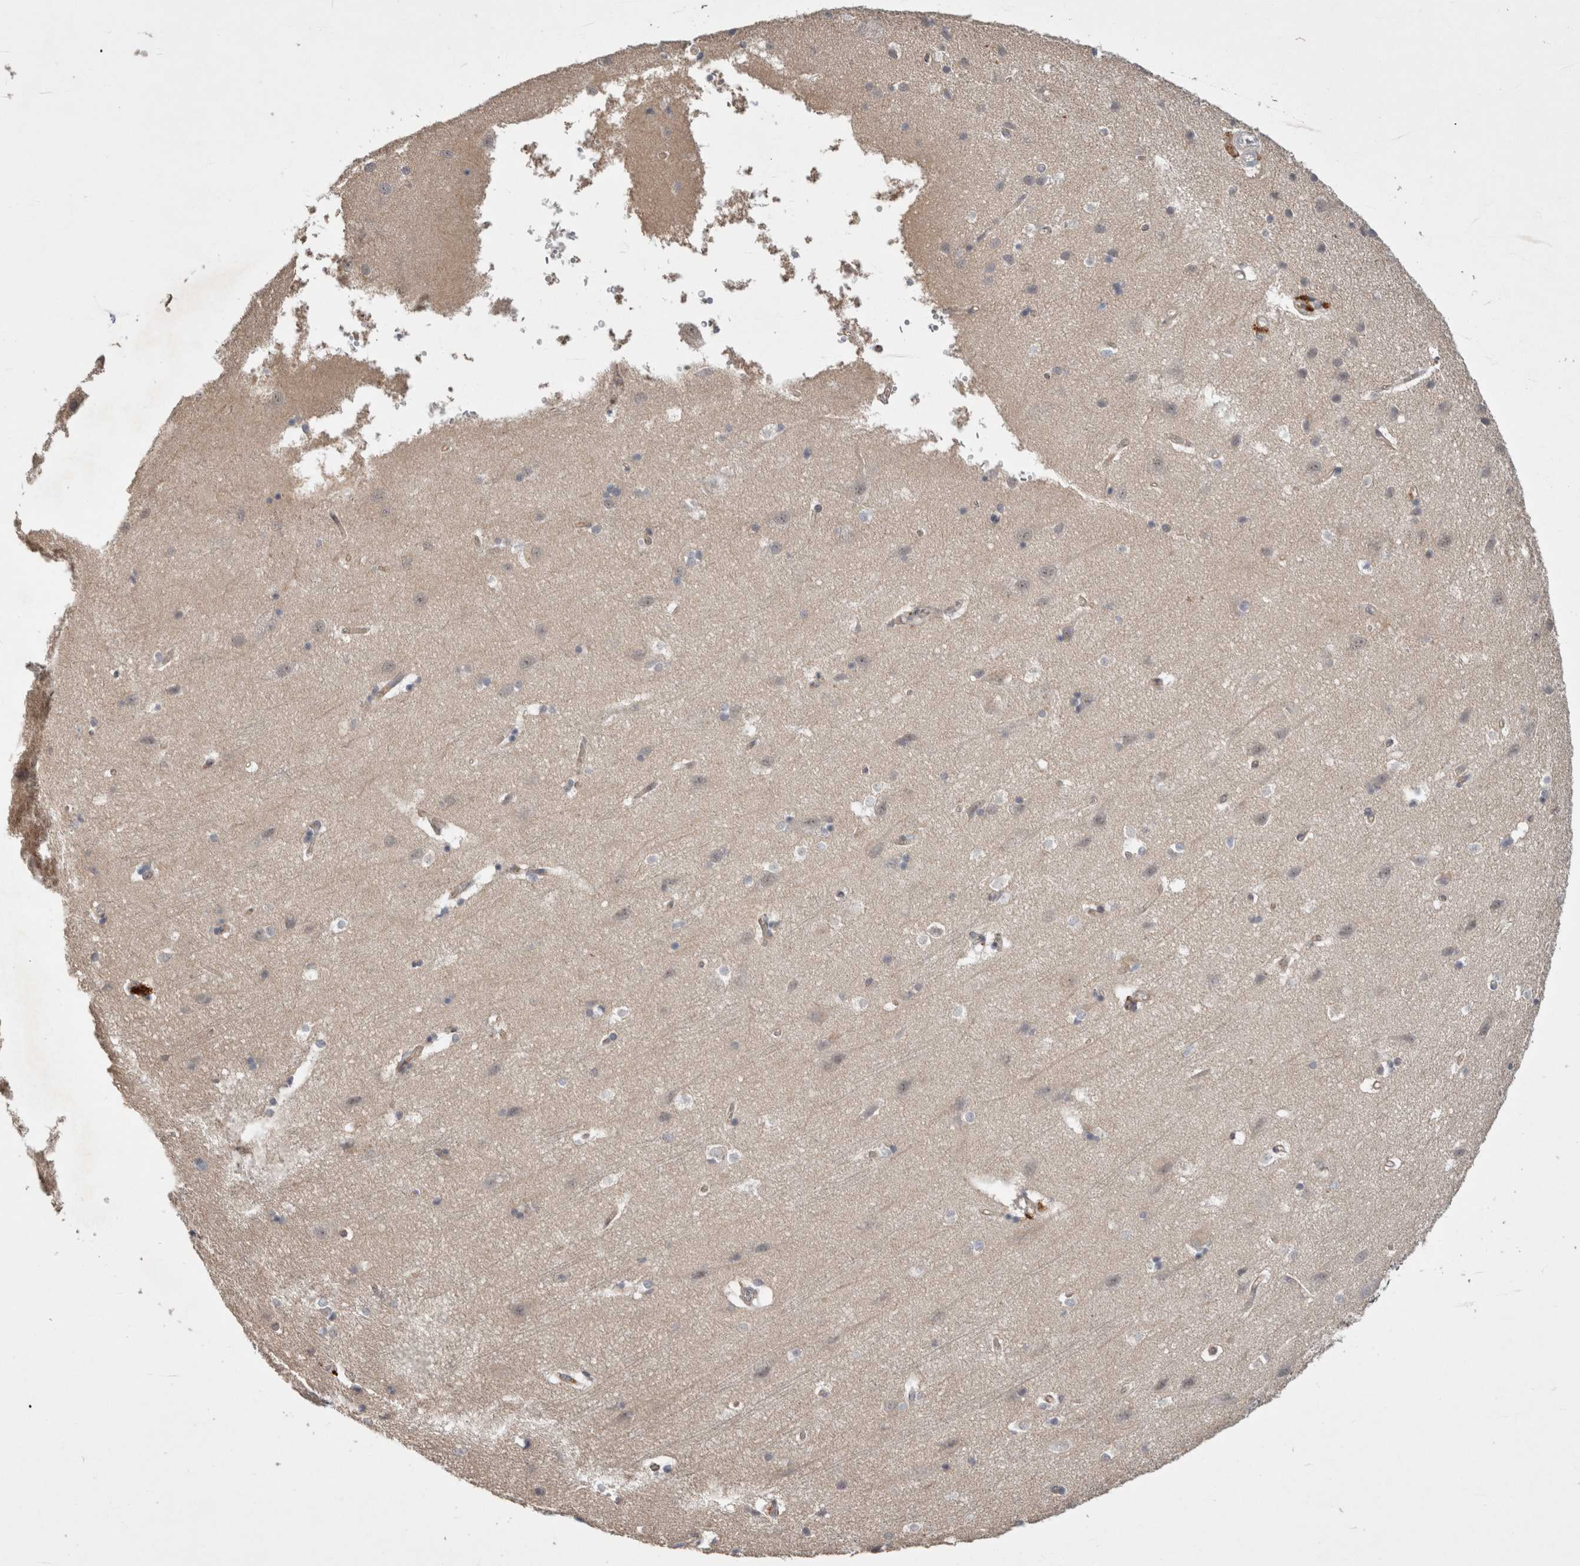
{"staining": {"intensity": "weak", "quantity": ">75%", "location": "cytoplasmic/membranous"}, "tissue": "cerebral cortex", "cell_type": "Endothelial cells", "image_type": "normal", "snomed": [{"axis": "morphology", "description": "Normal tissue, NOS"}, {"axis": "topography", "description": "Cerebral cortex"}], "caption": "IHC (DAB) staining of benign human cerebral cortex shows weak cytoplasmic/membranous protein positivity in about >75% of endothelial cells. (DAB IHC, brown staining for protein, blue staining for nuclei).", "gene": "CERS3", "patient": {"sex": "male", "age": 54}}